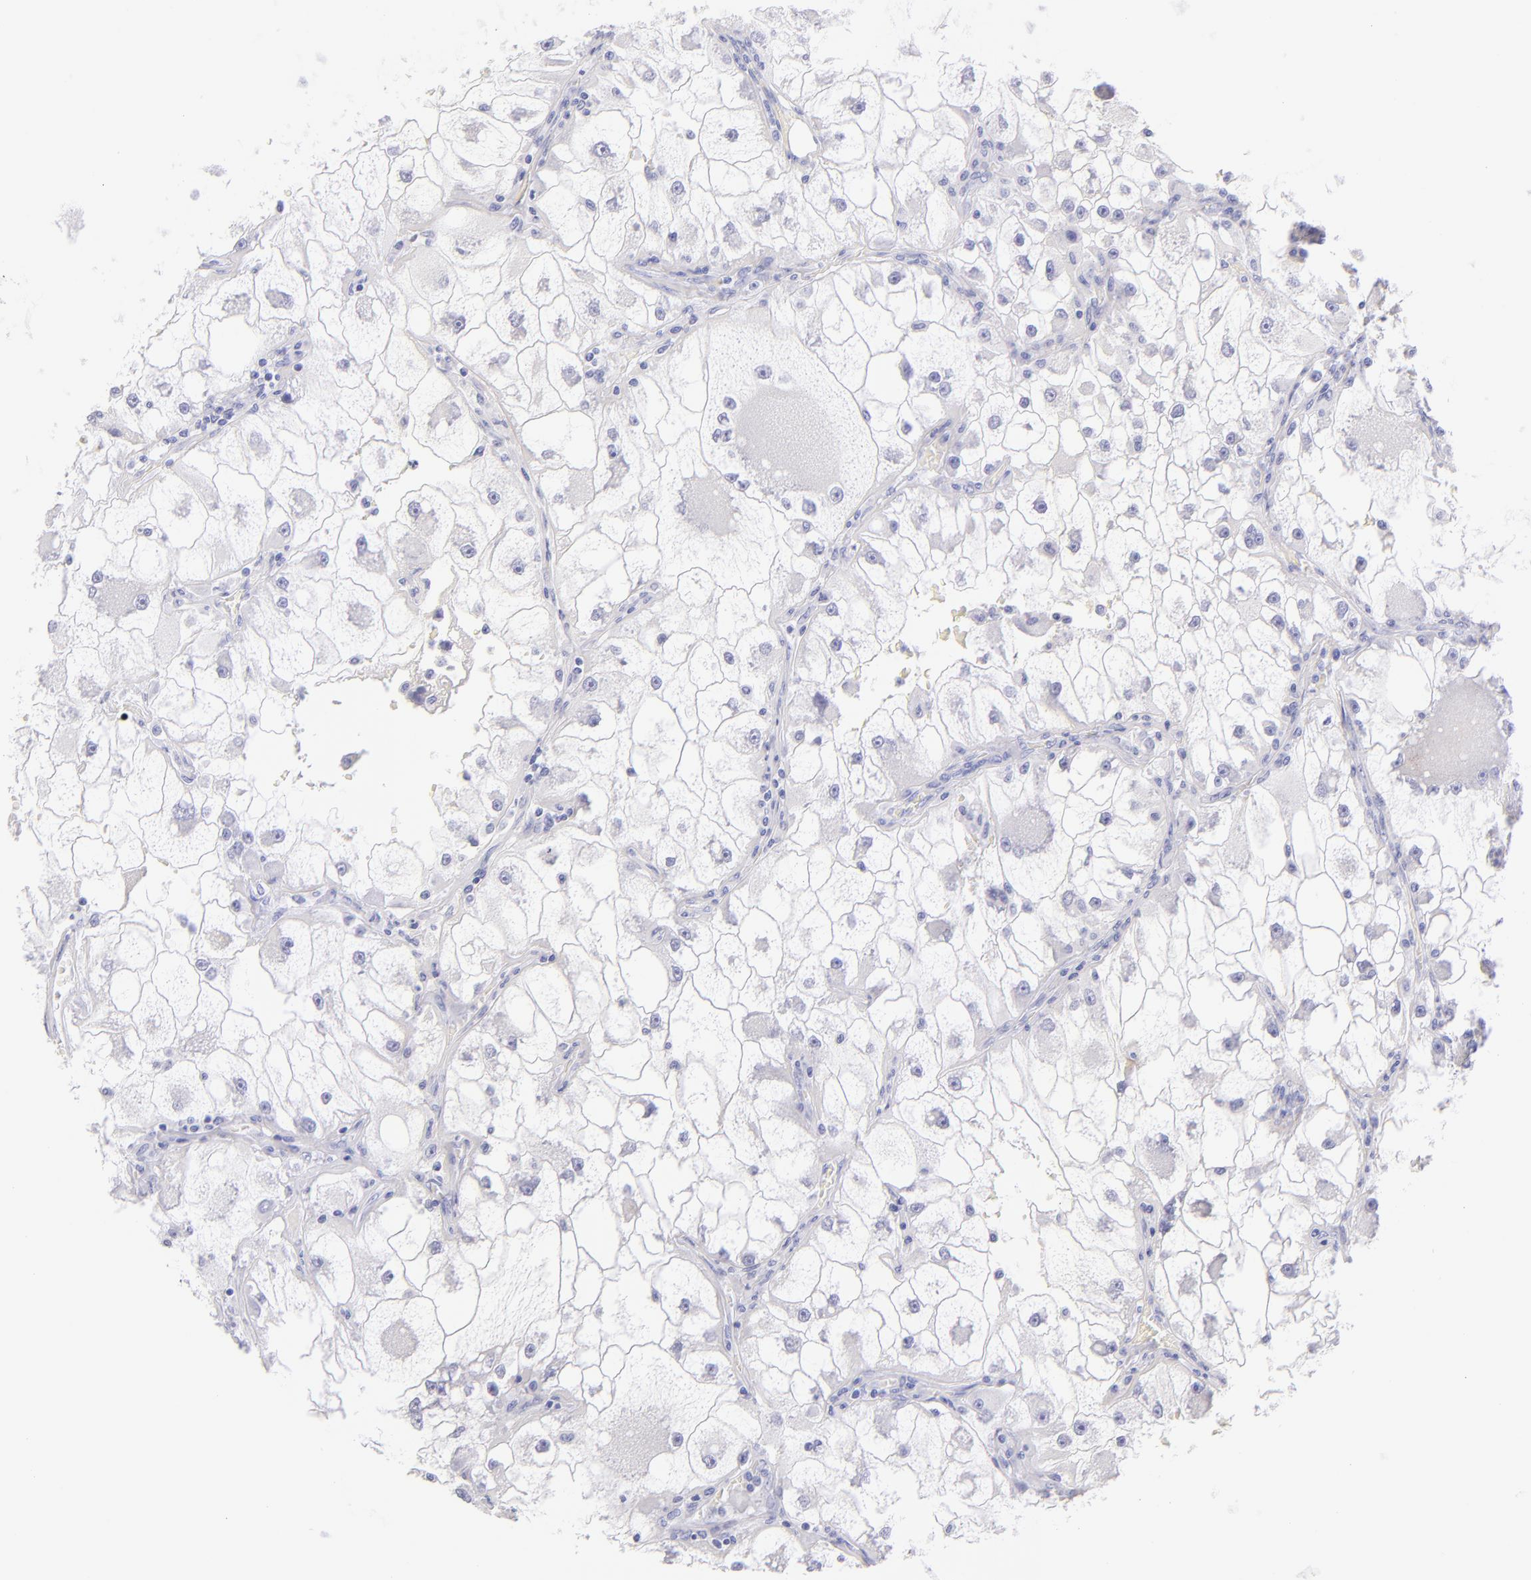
{"staining": {"intensity": "negative", "quantity": "none", "location": "none"}, "tissue": "renal cancer", "cell_type": "Tumor cells", "image_type": "cancer", "snomed": [{"axis": "morphology", "description": "Adenocarcinoma, NOS"}, {"axis": "topography", "description": "Kidney"}], "caption": "Adenocarcinoma (renal) was stained to show a protein in brown. There is no significant expression in tumor cells. (Stains: DAB (3,3'-diaminobenzidine) IHC with hematoxylin counter stain, Microscopy: brightfield microscopy at high magnification).", "gene": "SDC1", "patient": {"sex": "female", "age": 73}}